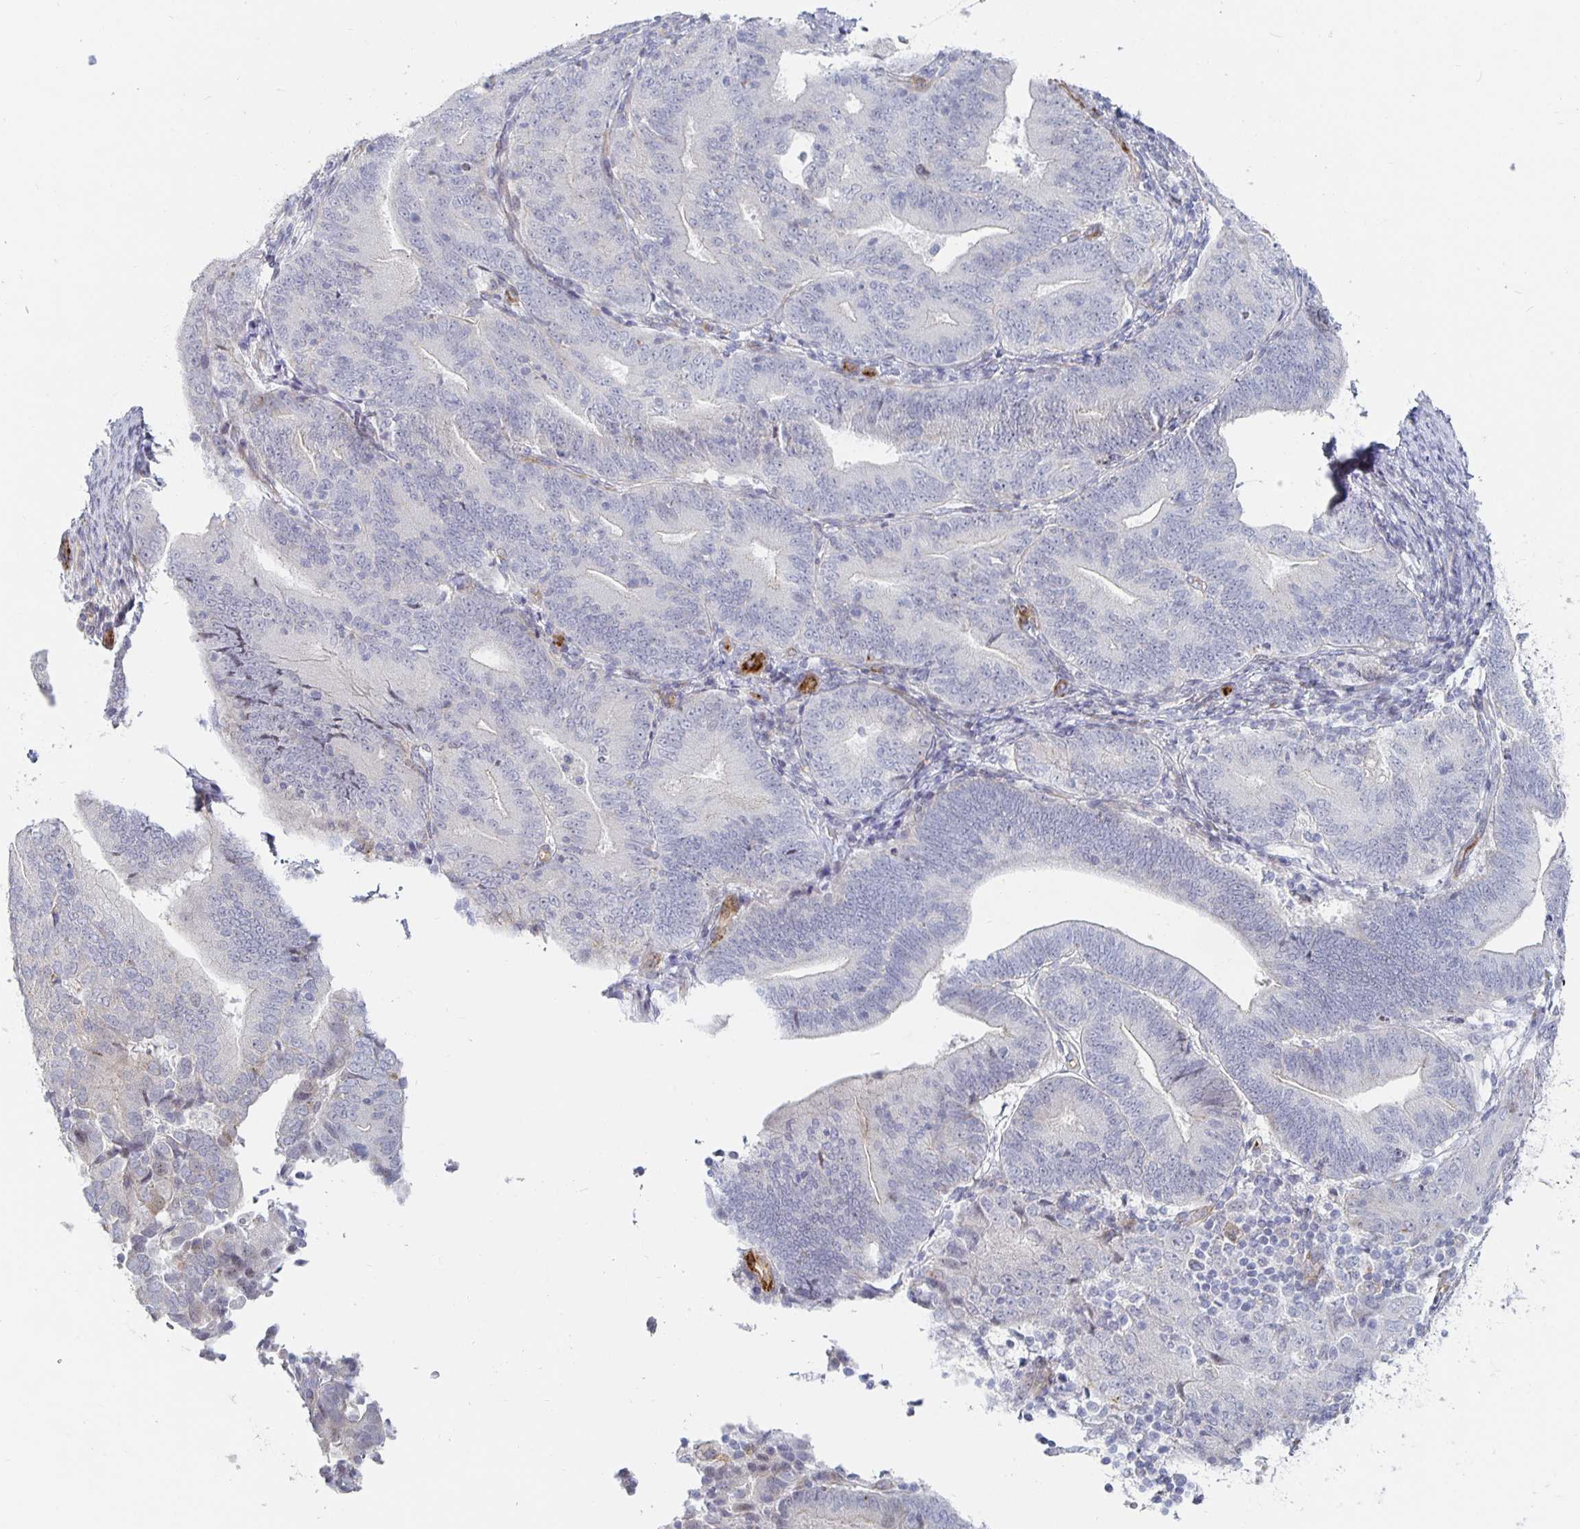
{"staining": {"intensity": "negative", "quantity": "none", "location": "none"}, "tissue": "endometrial cancer", "cell_type": "Tumor cells", "image_type": "cancer", "snomed": [{"axis": "morphology", "description": "Adenocarcinoma, NOS"}, {"axis": "topography", "description": "Endometrium"}], "caption": "A high-resolution image shows IHC staining of endometrial cancer (adenocarcinoma), which reveals no significant positivity in tumor cells.", "gene": "S100G", "patient": {"sex": "female", "age": 70}}